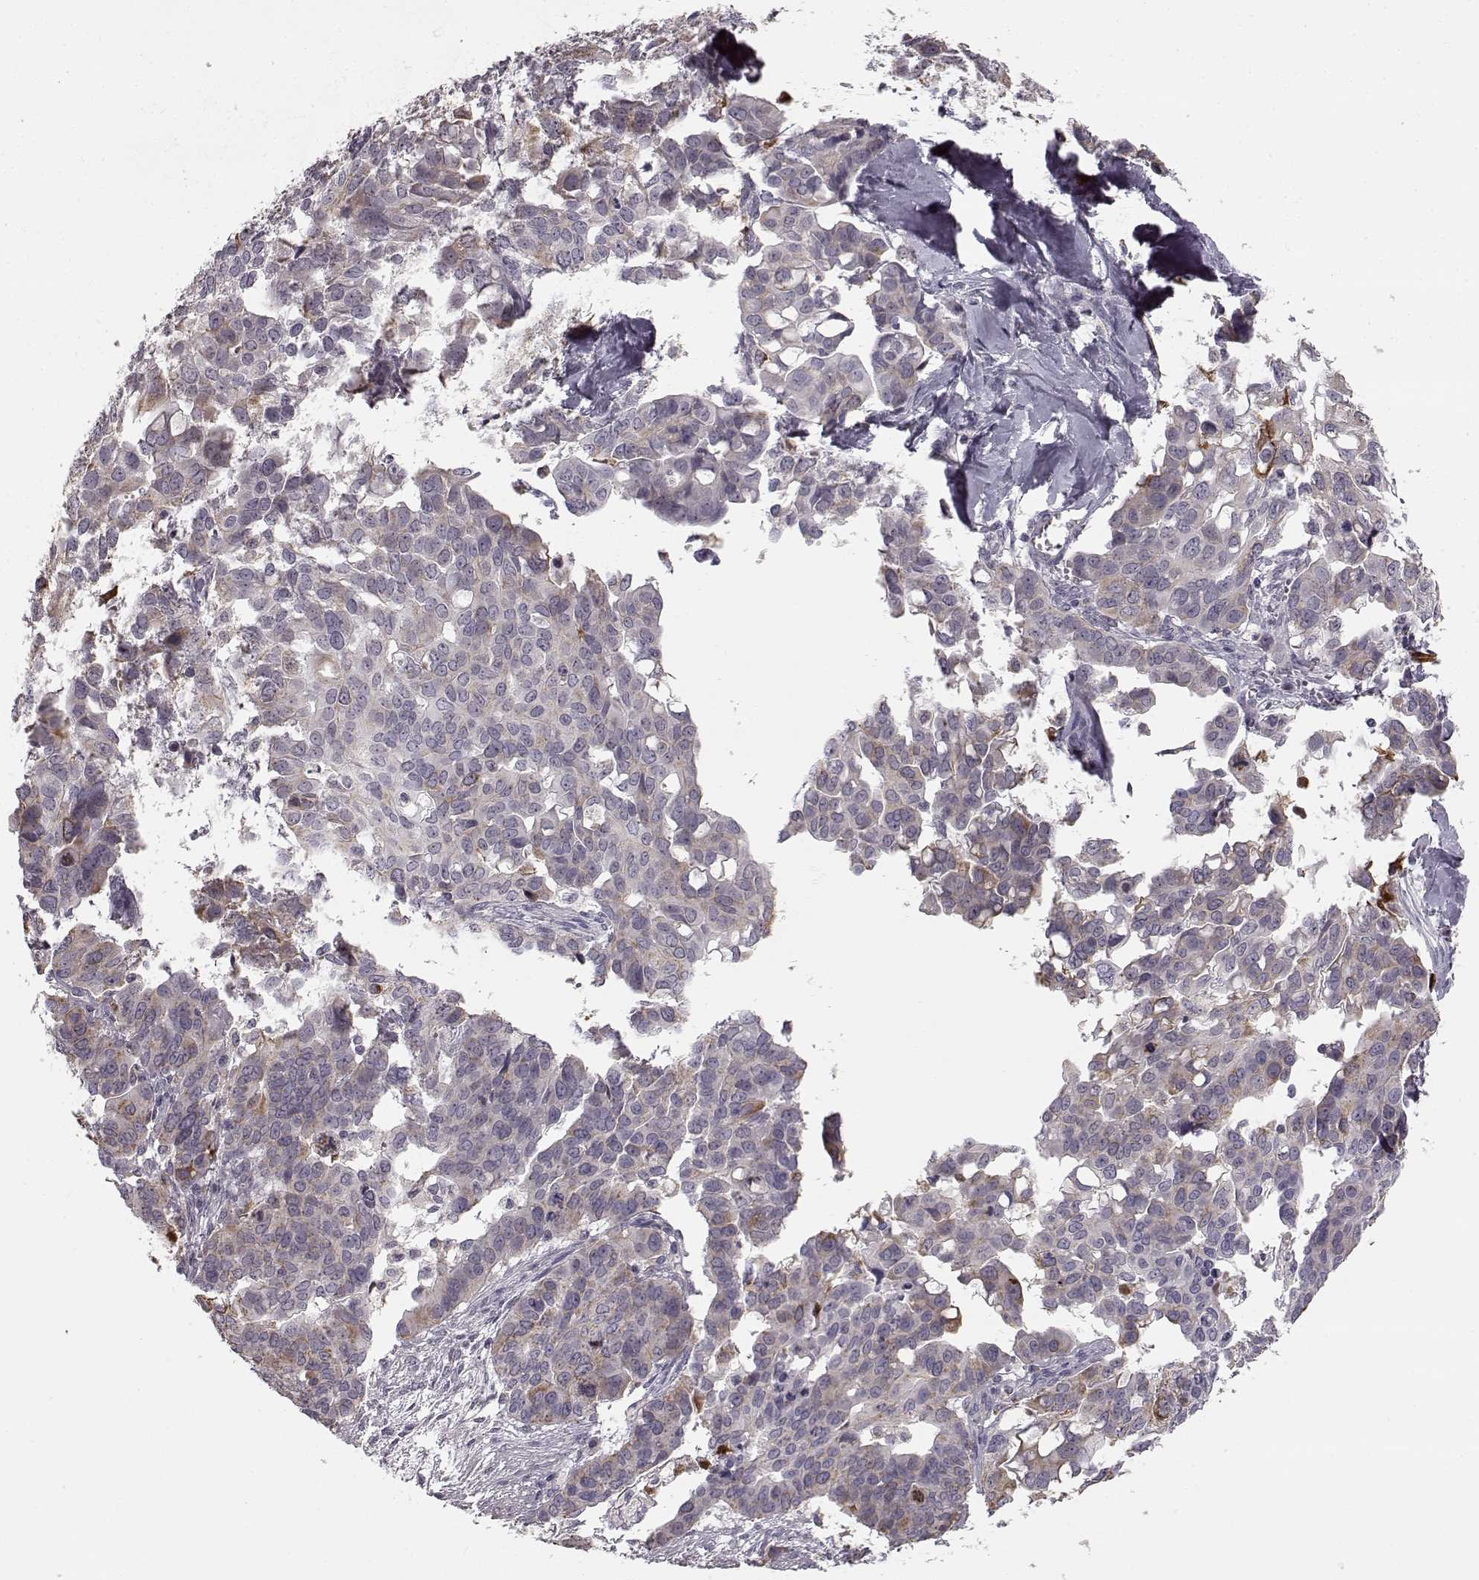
{"staining": {"intensity": "moderate", "quantity": "<25%", "location": "cytoplasmic/membranous"}, "tissue": "ovarian cancer", "cell_type": "Tumor cells", "image_type": "cancer", "snomed": [{"axis": "morphology", "description": "Carcinoma, endometroid"}, {"axis": "topography", "description": "Ovary"}], "caption": "Brown immunohistochemical staining in human endometroid carcinoma (ovarian) displays moderate cytoplasmic/membranous expression in about <25% of tumor cells. (Brightfield microscopy of DAB IHC at high magnification).", "gene": "HMMR", "patient": {"sex": "female", "age": 78}}